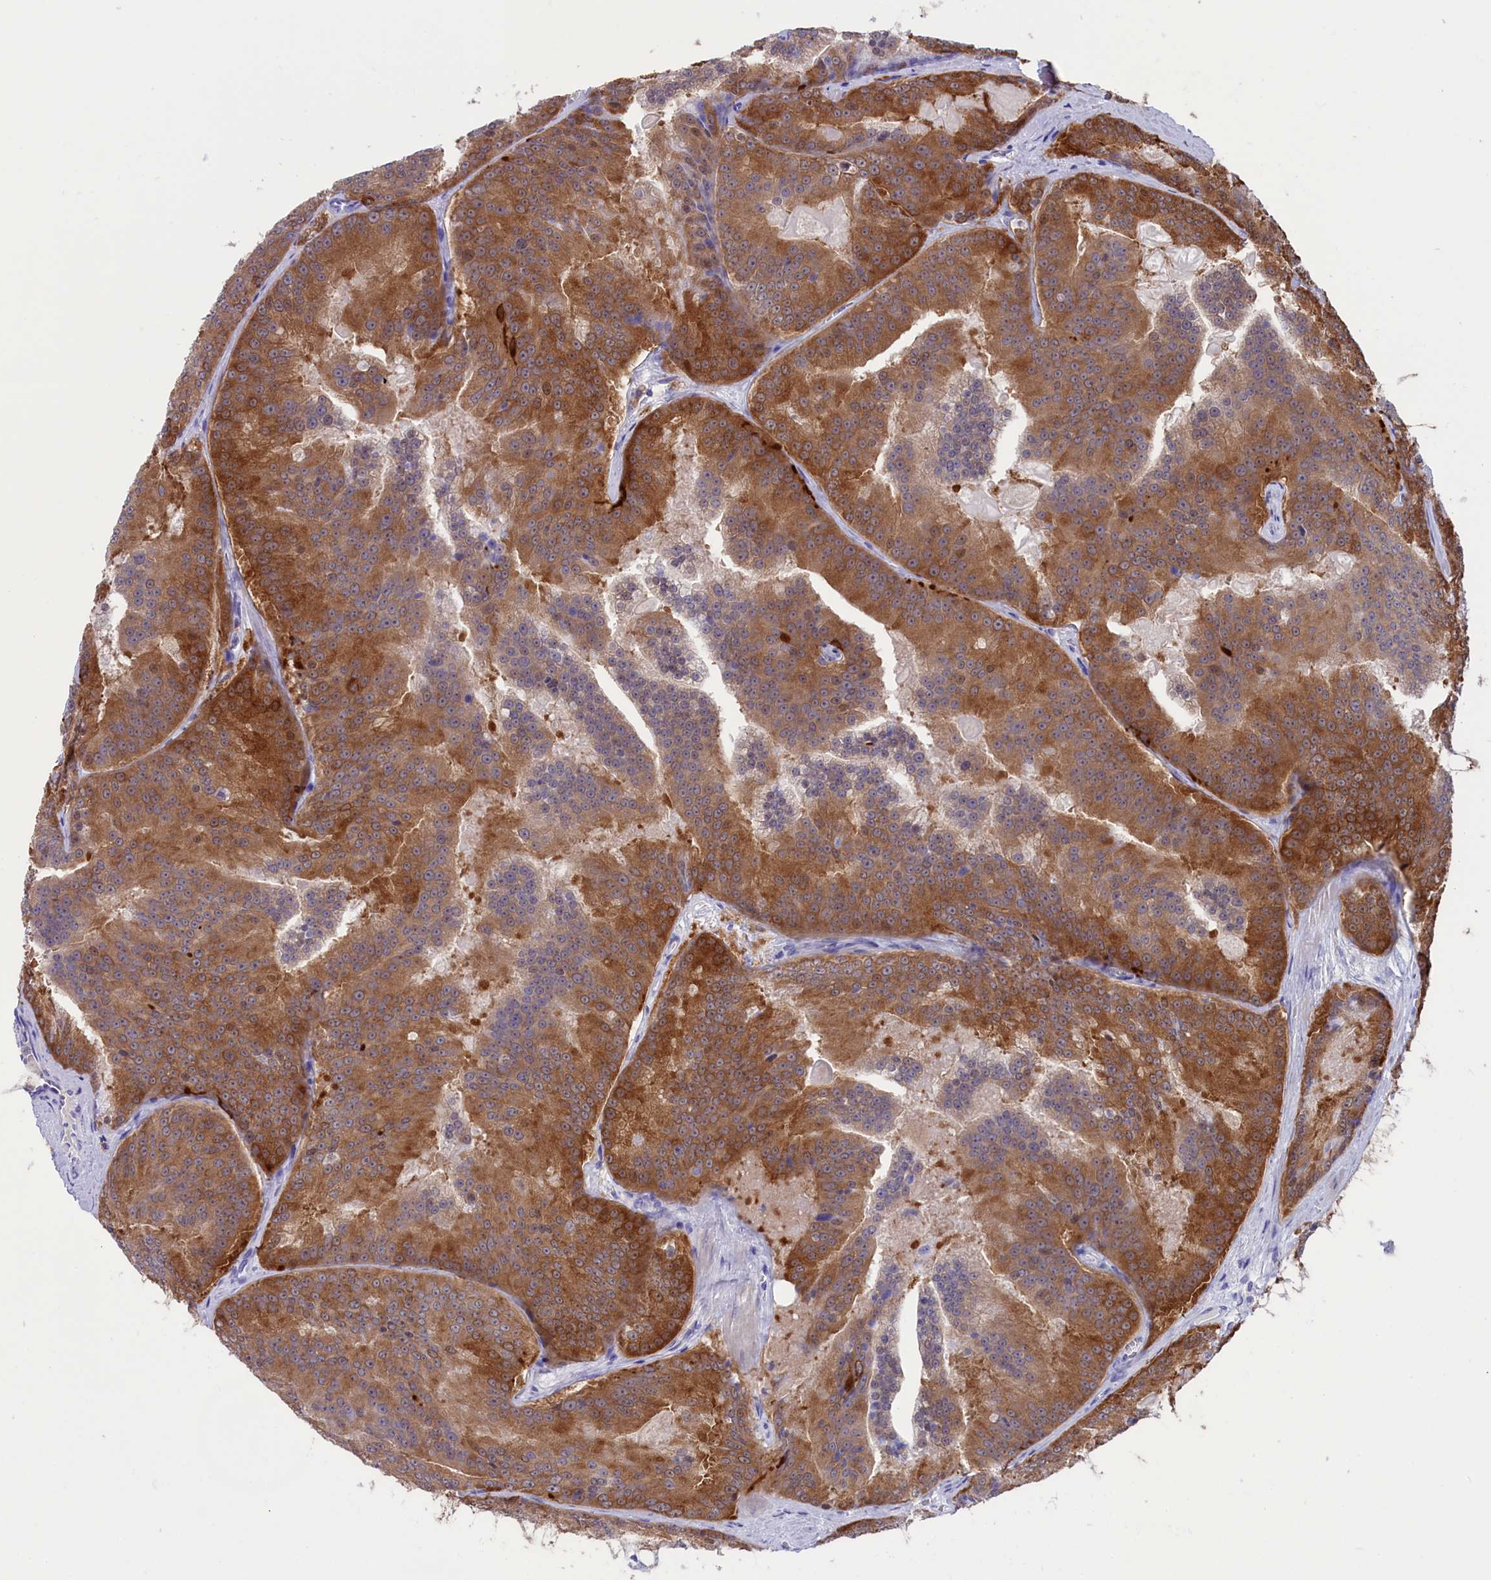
{"staining": {"intensity": "moderate", "quantity": ">75%", "location": "cytoplasmic/membranous"}, "tissue": "prostate cancer", "cell_type": "Tumor cells", "image_type": "cancer", "snomed": [{"axis": "morphology", "description": "Adenocarcinoma, High grade"}, {"axis": "topography", "description": "Prostate"}], "caption": "Tumor cells show medium levels of moderate cytoplasmic/membranous expression in approximately >75% of cells in prostate cancer (adenocarcinoma (high-grade)).", "gene": "VPS35L", "patient": {"sex": "male", "age": 61}}